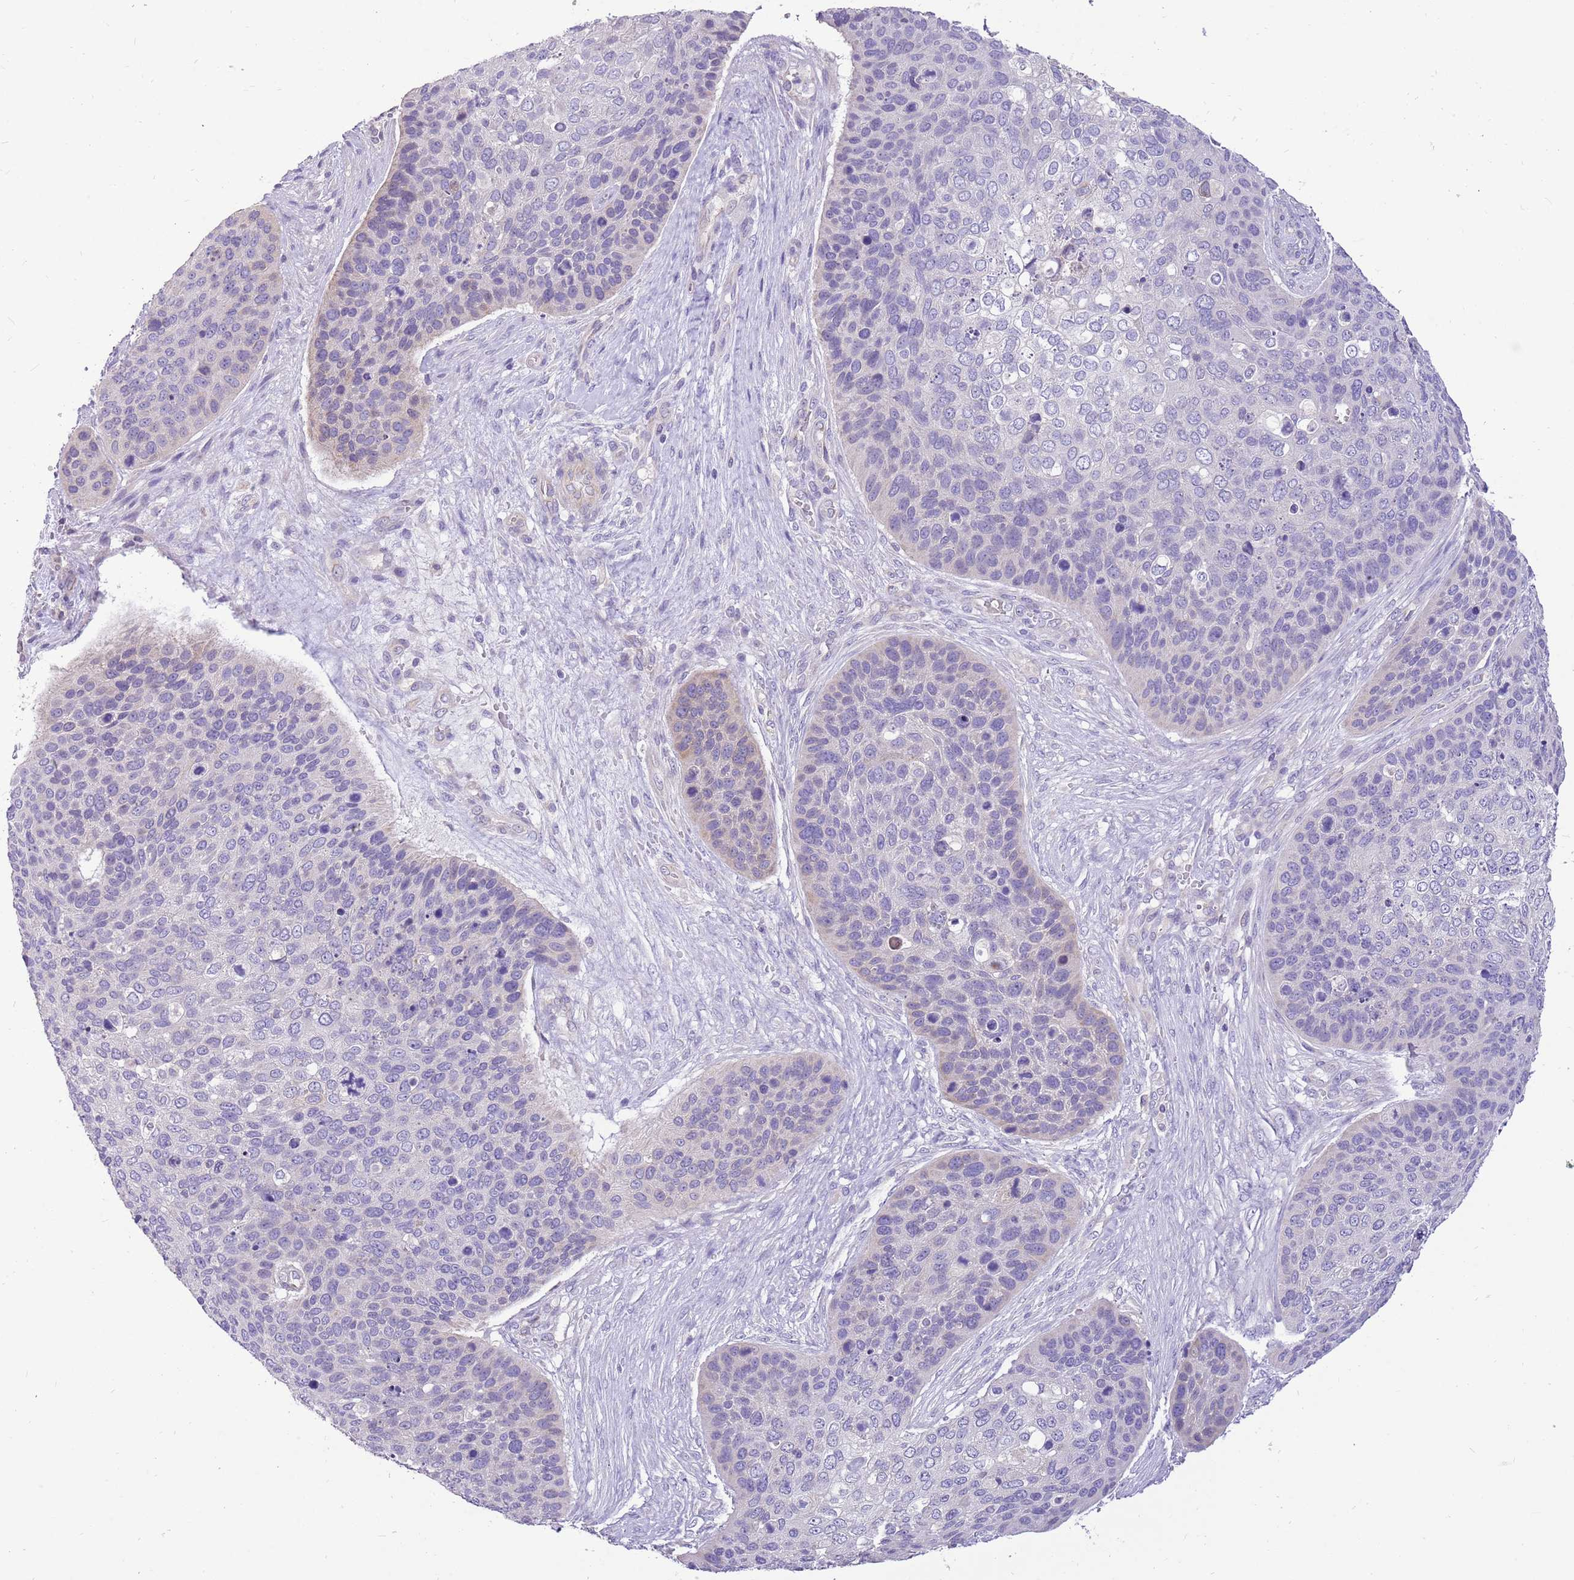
{"staining": {"intensity": "negative", "quantity": "none", "location": "none"}, "tissue": "skin cancer", "cell_type": "Tumor cells", "image_type": "cancer", "snomed": [{"axis": "morphology", "description": "Basal cell carcinoma"}, {"axis": "topography", "description": "Skin"}], "caption": "Tumor cells show no significant expression in skin basal cell carcinoma.", "gene": "GLCE", "patient": {"sex": "female", "age": 74}}